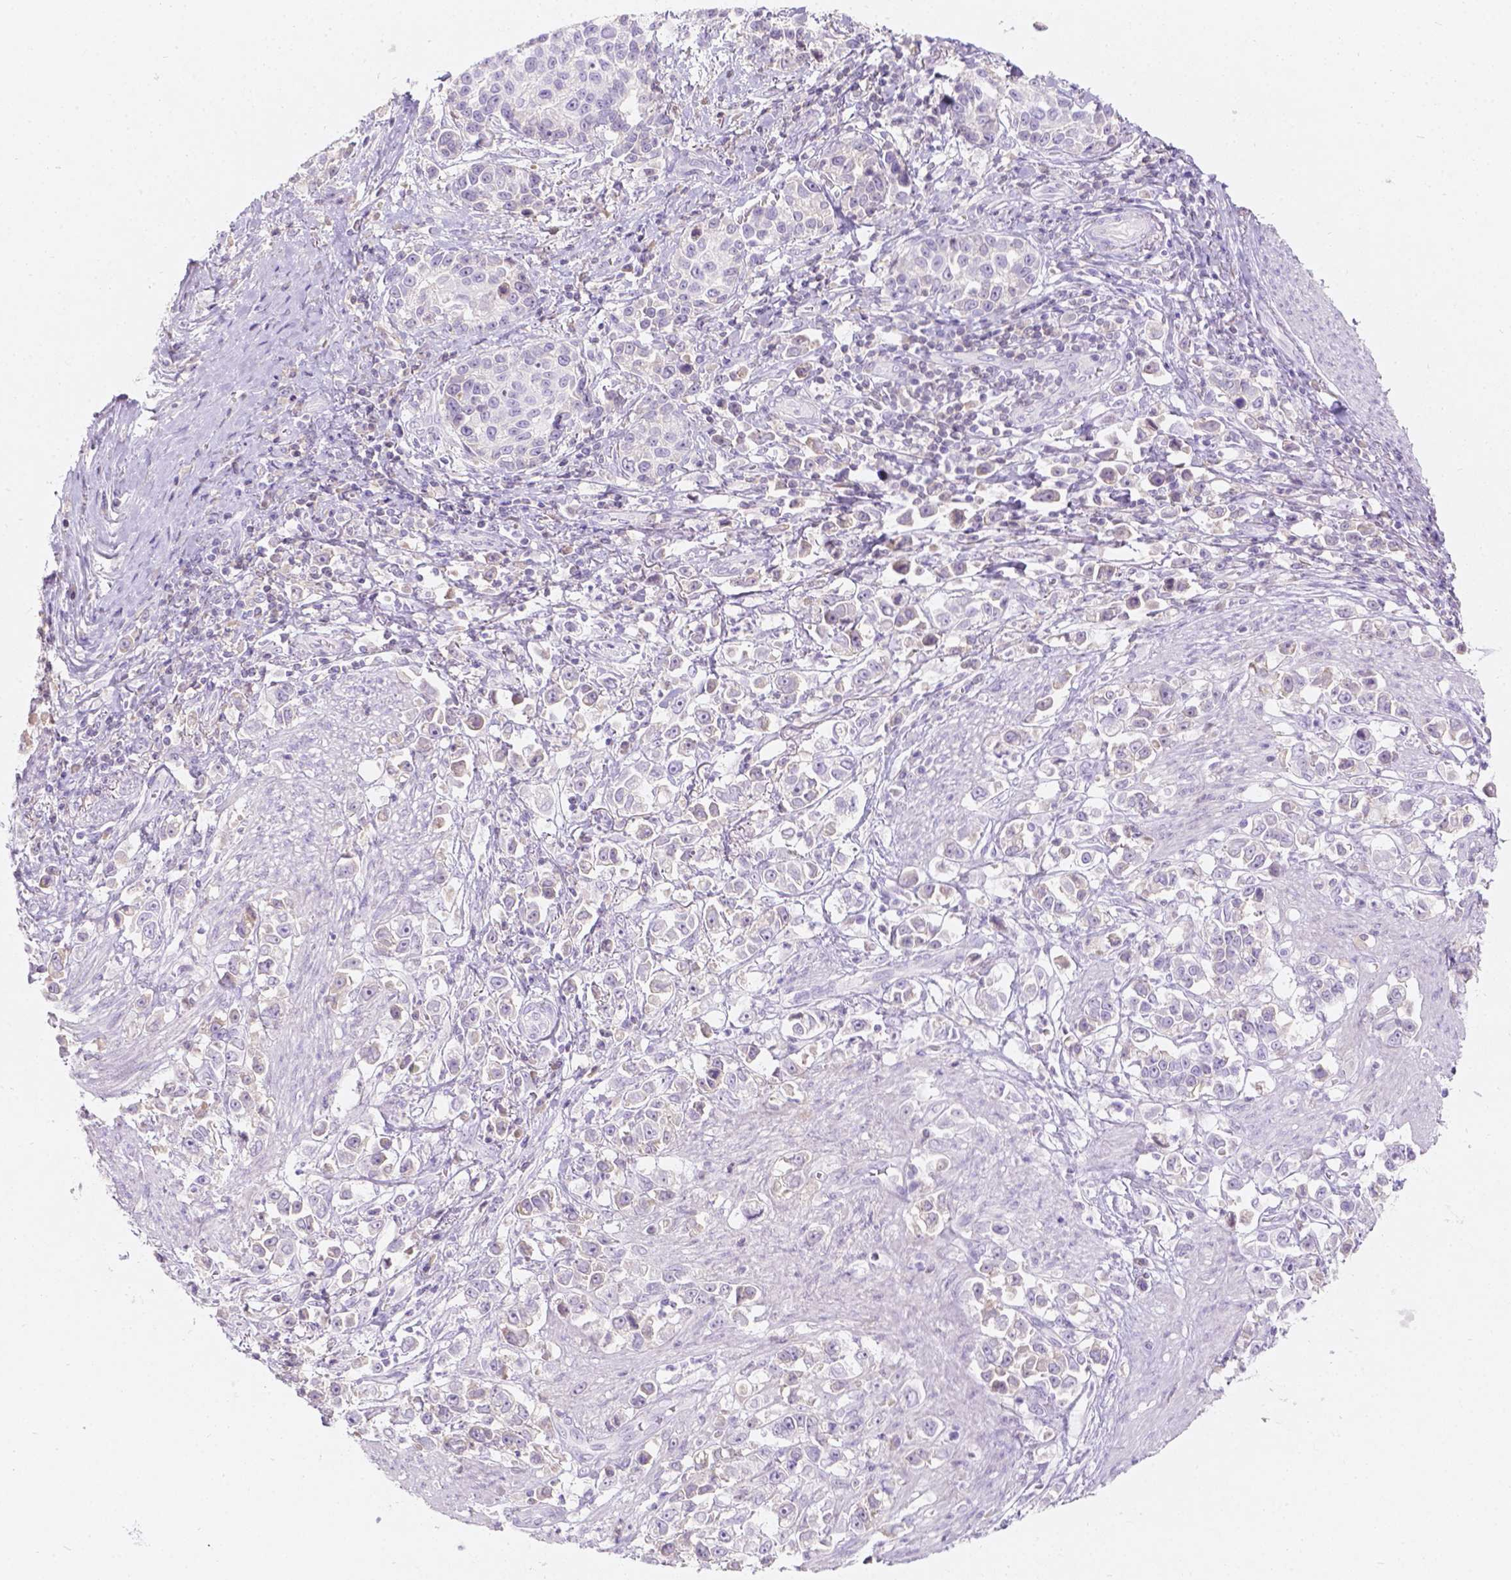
{"staining": {"intensity": "negative", "quantity": "none", "location": "none"}, "tissue": "stomach cancer", "cell_type": "Tumor cells", "image_type": "cancer", "snomed": [{"axis": "morphology", "description": "Adenocarcinoma, NOS"}, {"axis": "topography", "description": "Stomach"}], "caption": "DAB immunohistochemical staining of stomach cancer (adenocarcinoma) reveals no significant positivity in tumor cells.", "gene": "GAL3ST2", "patient": {"sex": "male", "age": 93}}